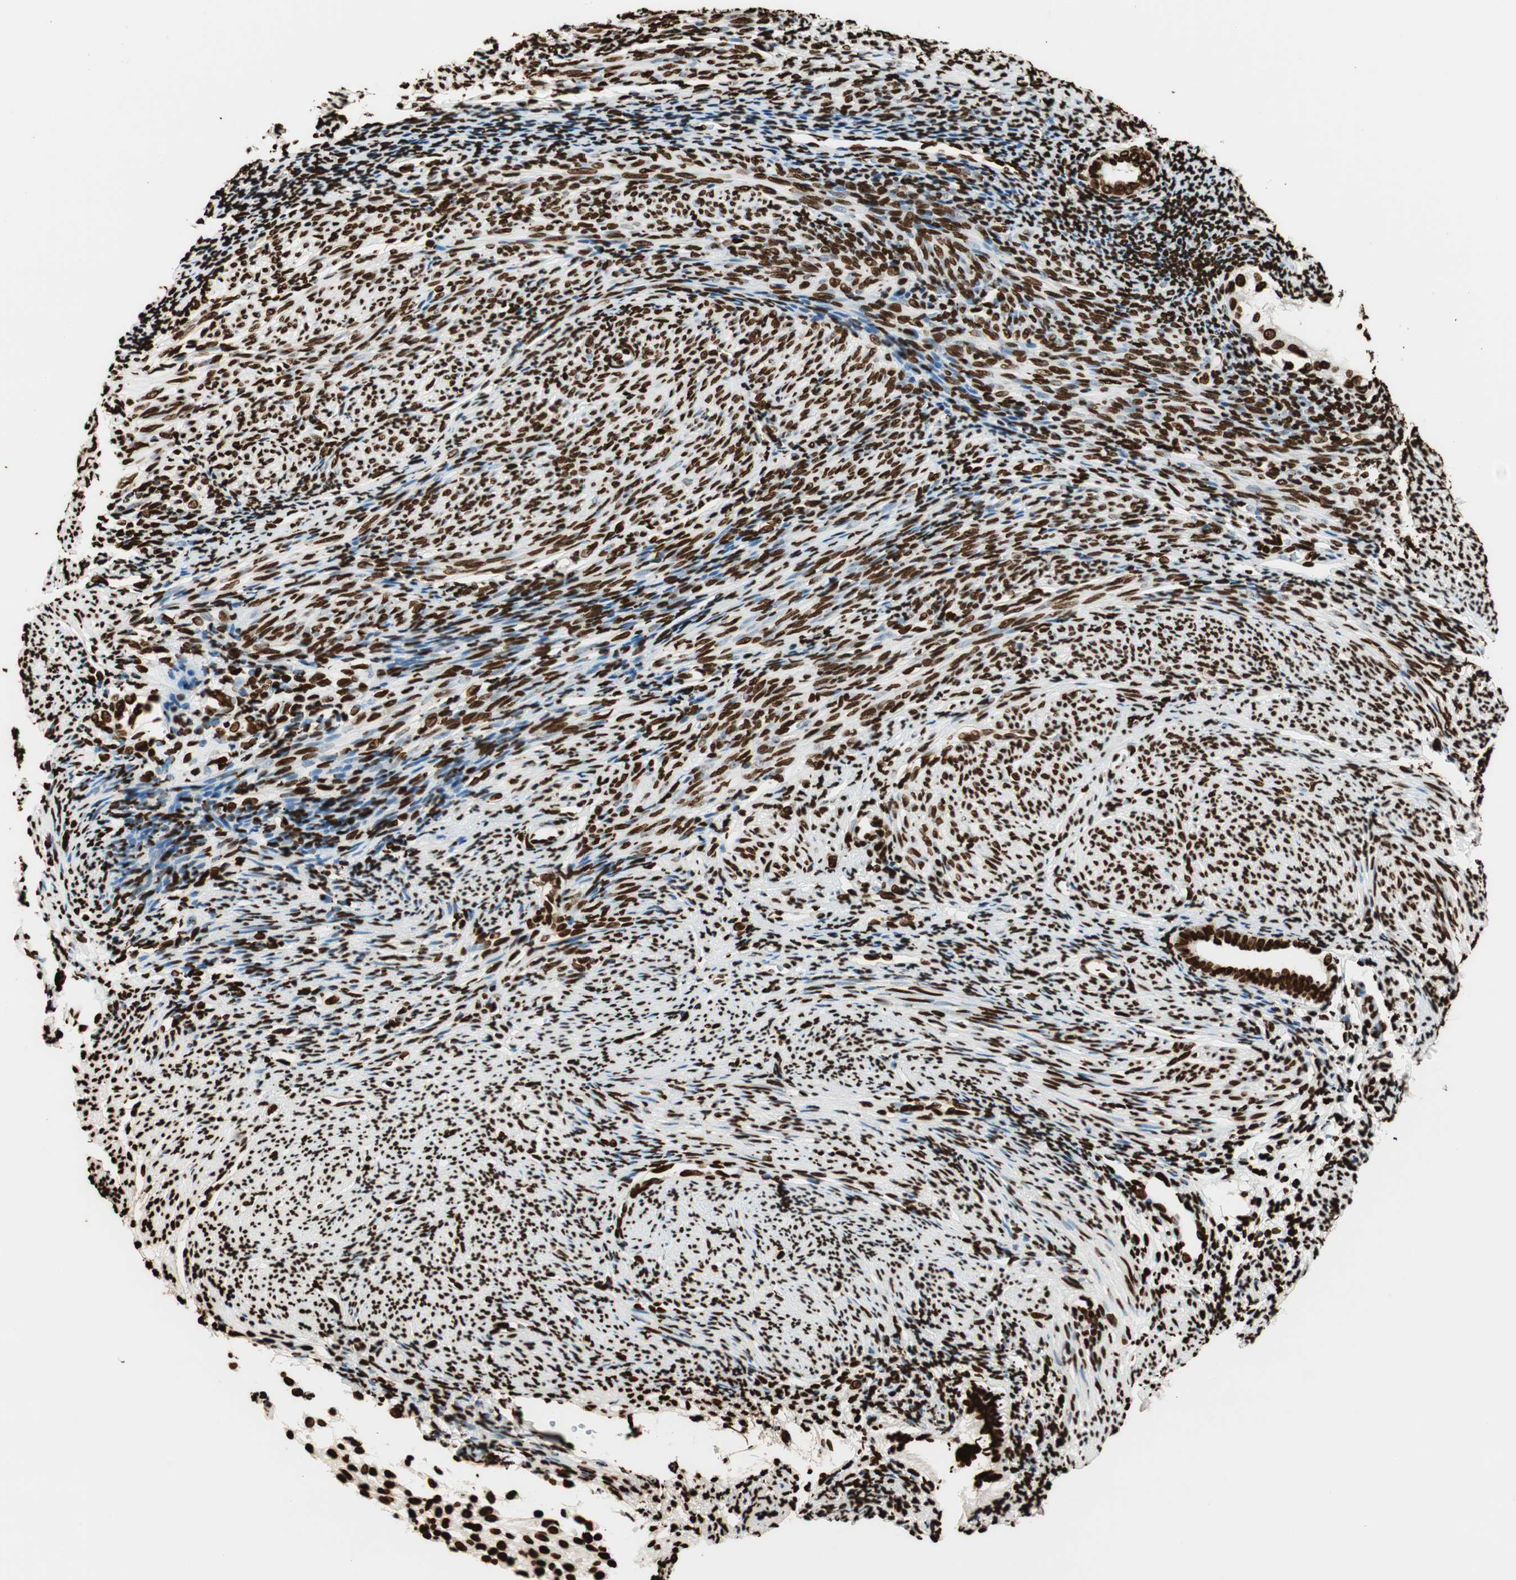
{"staining": {"intensity": "strong", "quantity": ">75%", "location": "nuclear"}, "tissue": "endometrium", "cell_type": "Cells in endometrial stroma", "image_type": "normal", "snomed": [{"axis": "morphology", "description": "Normal tissue, NOS"}, {"axis": "topography", "description": "Smooth muscle"}, {"axis": "topography", "description": "Endometrium"}], "caption": "IHC image of benign human endometrium stained for a protein (brown), which shows high levels of strong nuclear expression in about >75% of cells in endometrial stroma.", "gene": "GLI2", "patient": {"sex": "female", "age": 57}}